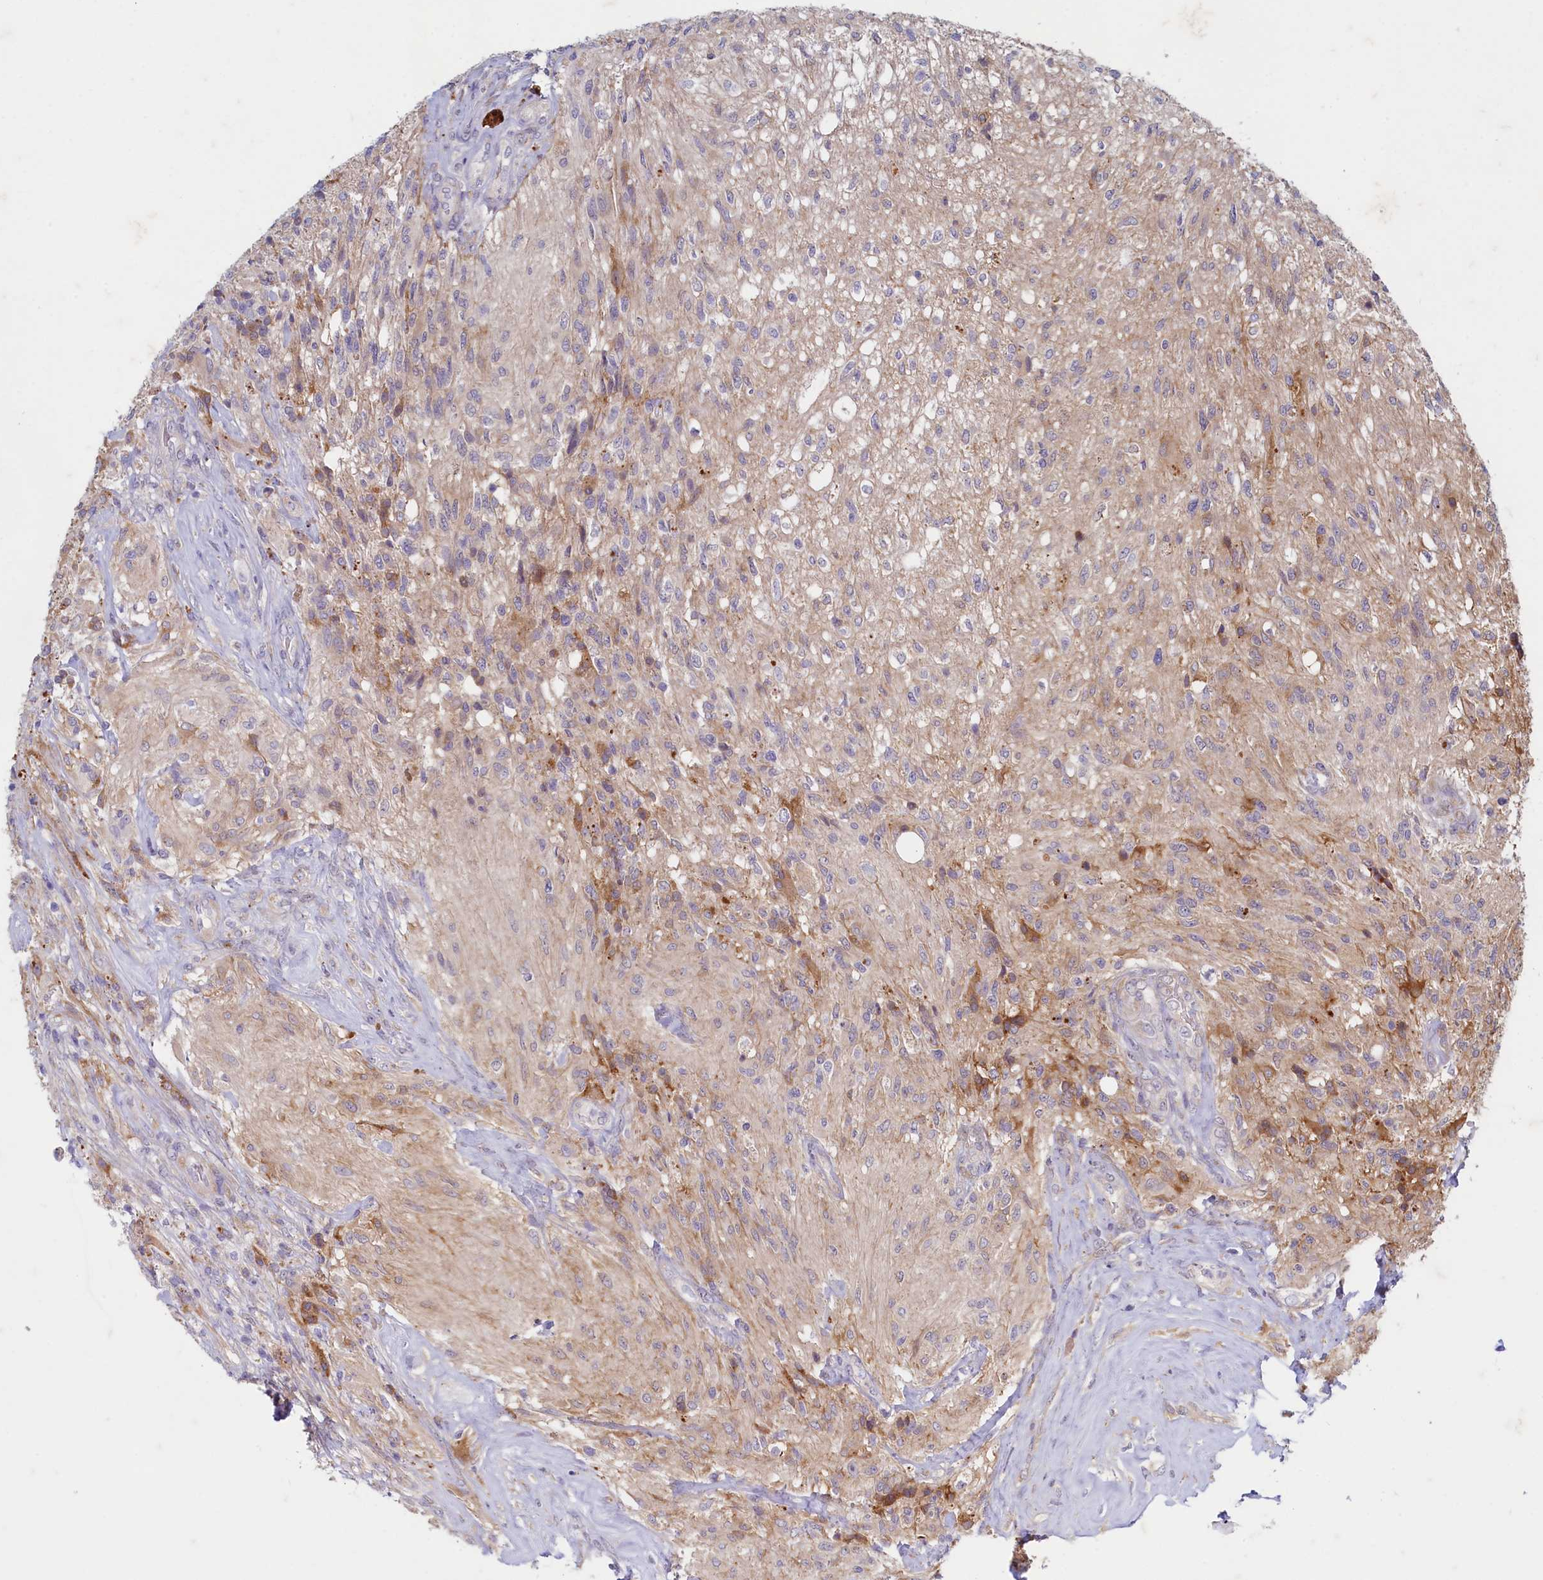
{"staining": {"intensity": "negative", "quantity": "none", "location": "none"}, "tissue": "glioma", "cell_type": "Tumor cells", "image_type": "cancer", "snomed": [{"axis": "morphology", "description": "Glioma, malignant, High grade"}, {"axis": "topography", "description": "Brain"}], "caption": "Malignant high-grade glioma stained for a protein using immunohistochemistry displays no positivity tumor cells.", "gene": "MAP1LC3A", "patient": {"sex": "male", "age": 56}}